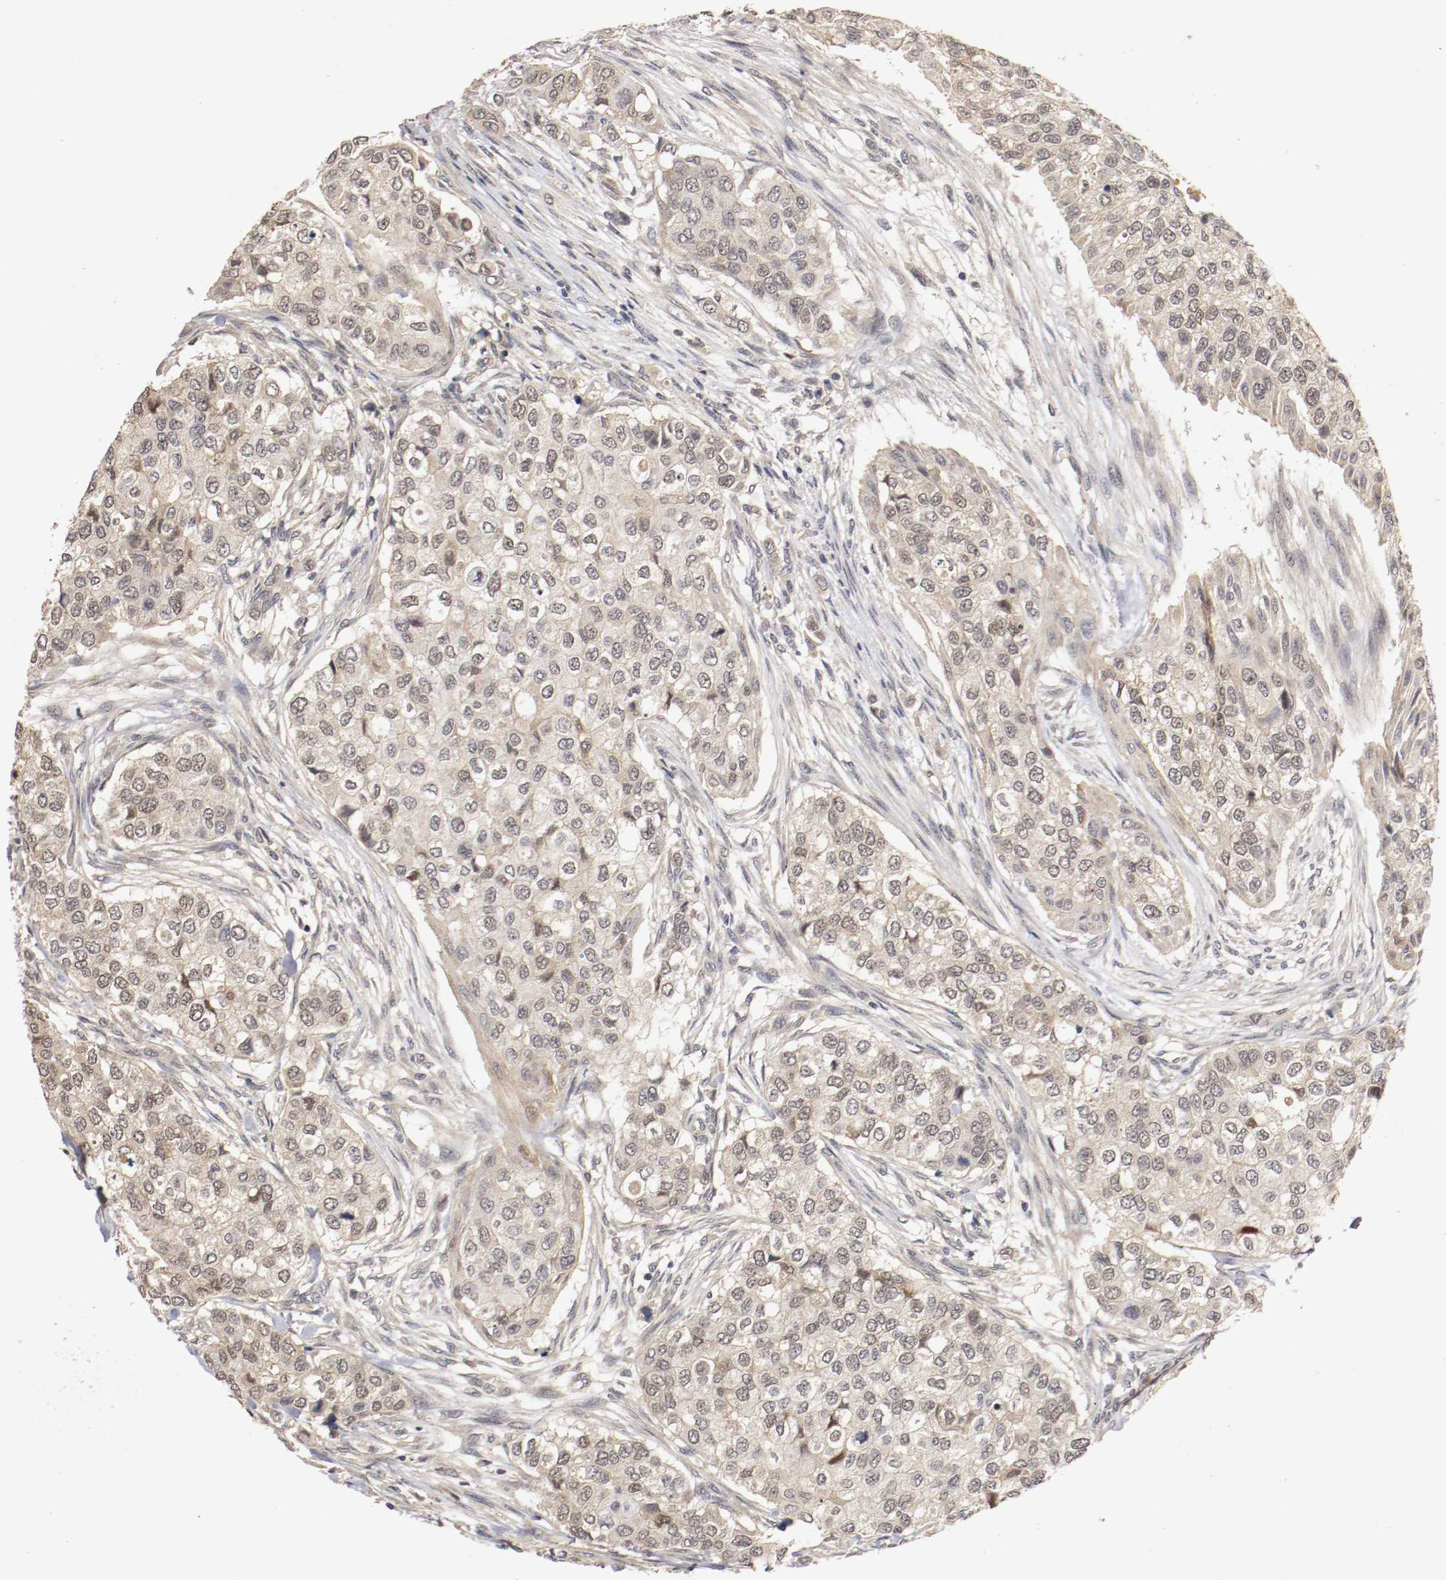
{"staining": {"intensity": "weak", "quantity": ">75%", "location": "cytoplasmic/membranous"}, "tissue": "breast cancer", "cell_type": "Tumor cells", "image_type": "cancer", "snomed": [{"axis": "morphology", "description": "Normal tissue, NOS"}, {"axis": "morphology", "description": "Duct carcinoma"}, {"axis": "topography", "description": "Breast"}], "caption": "DAB immunohistochemical staining of human infiltrating ductal carcinoma (breast) demonstrates weak cytoplasmic/membranous protein staining in approximately >75% of tumor cells.", "gene": "TNFRSF1B", "patient": {"sex": "female", "age": 49}}